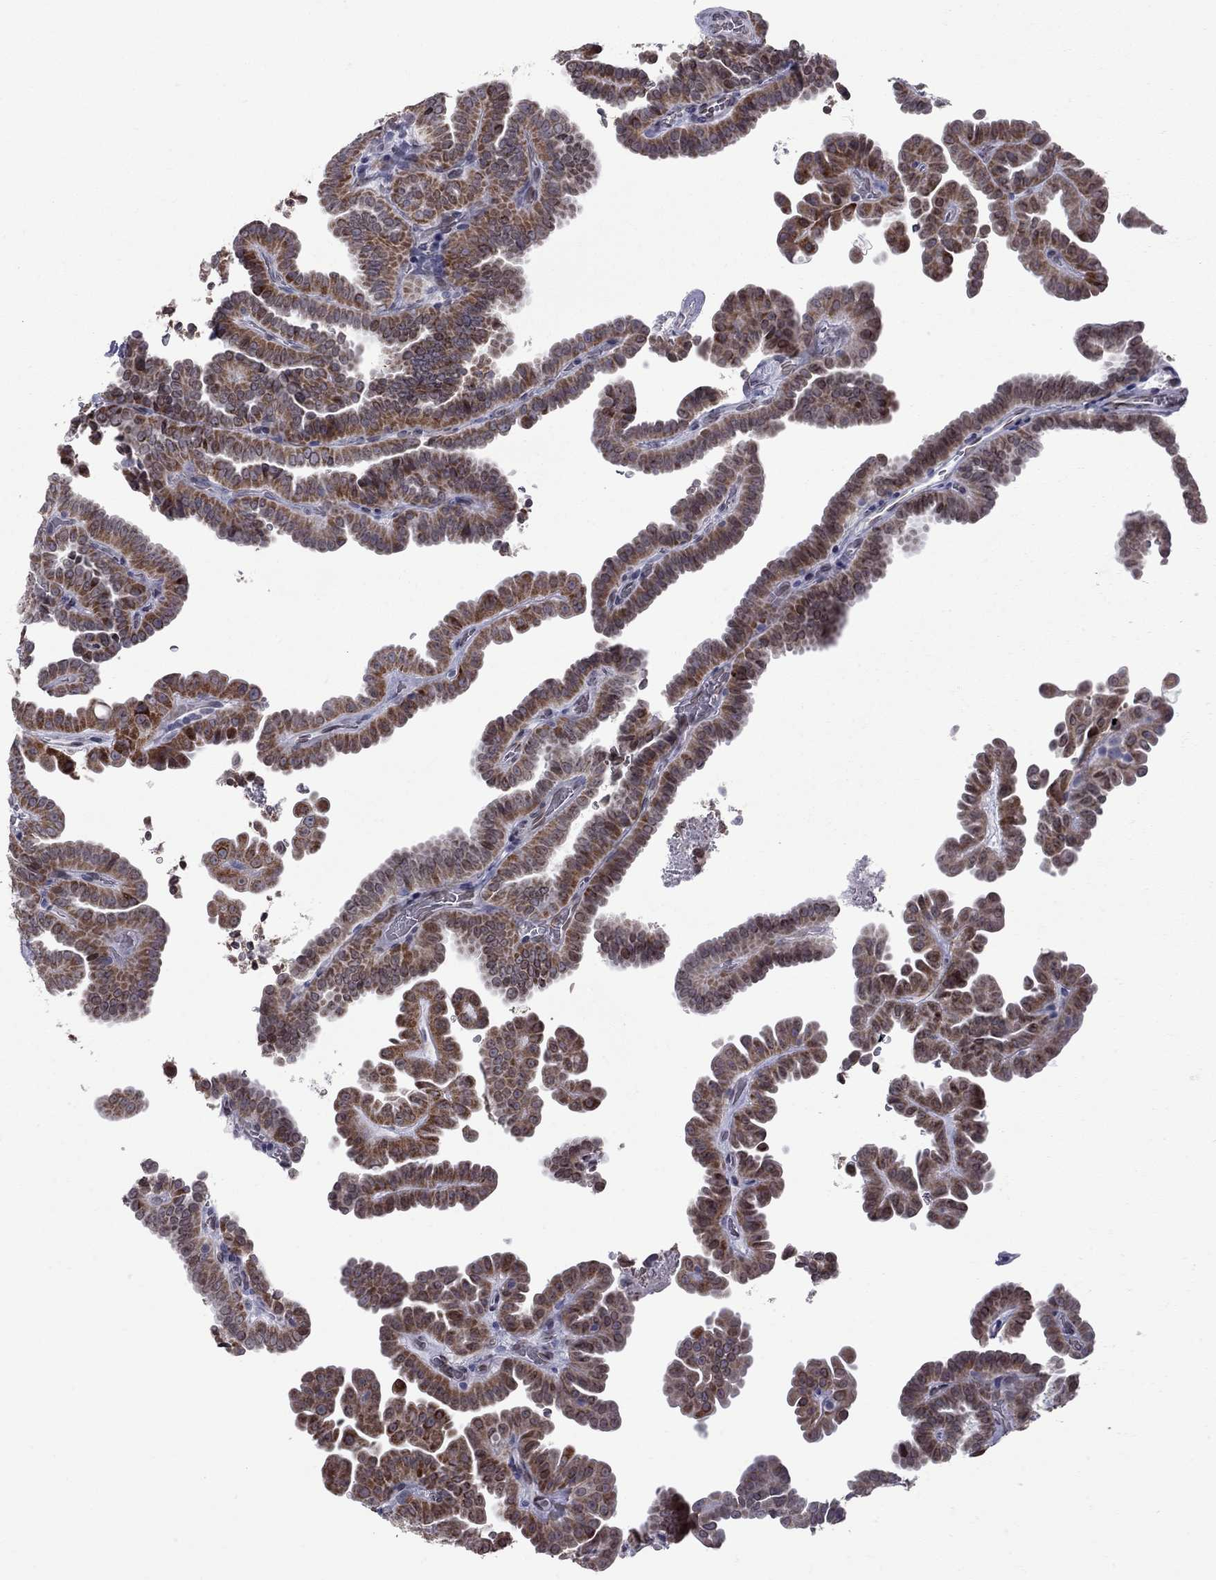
{"staining": {"intensity": "moderate", "quantity": "25%-75%", "location": "cytoplasmic/membranous"}, "tissue": "thyroid cancer", "cell_type": "Tumor cells", "image_type": "cancer", "snomed": [{"axis": "morphology", "description": "Papillary adenocarcinoma, NOS"}, {"axis": "topography", "description": "Thyroid gland"}], "caption": "Thyroid papillary adenocarcinoma stained for a protein demonstrates moderate cytoplasmic/membranous positivity in tumor cells. The staining is performed using DAB brown chromogen to label protein expression. The nuclei are counter-stained blue using hematoxylin.", "gene": "CLTCL1", "patient": {"sex": "female", "age": 39}}